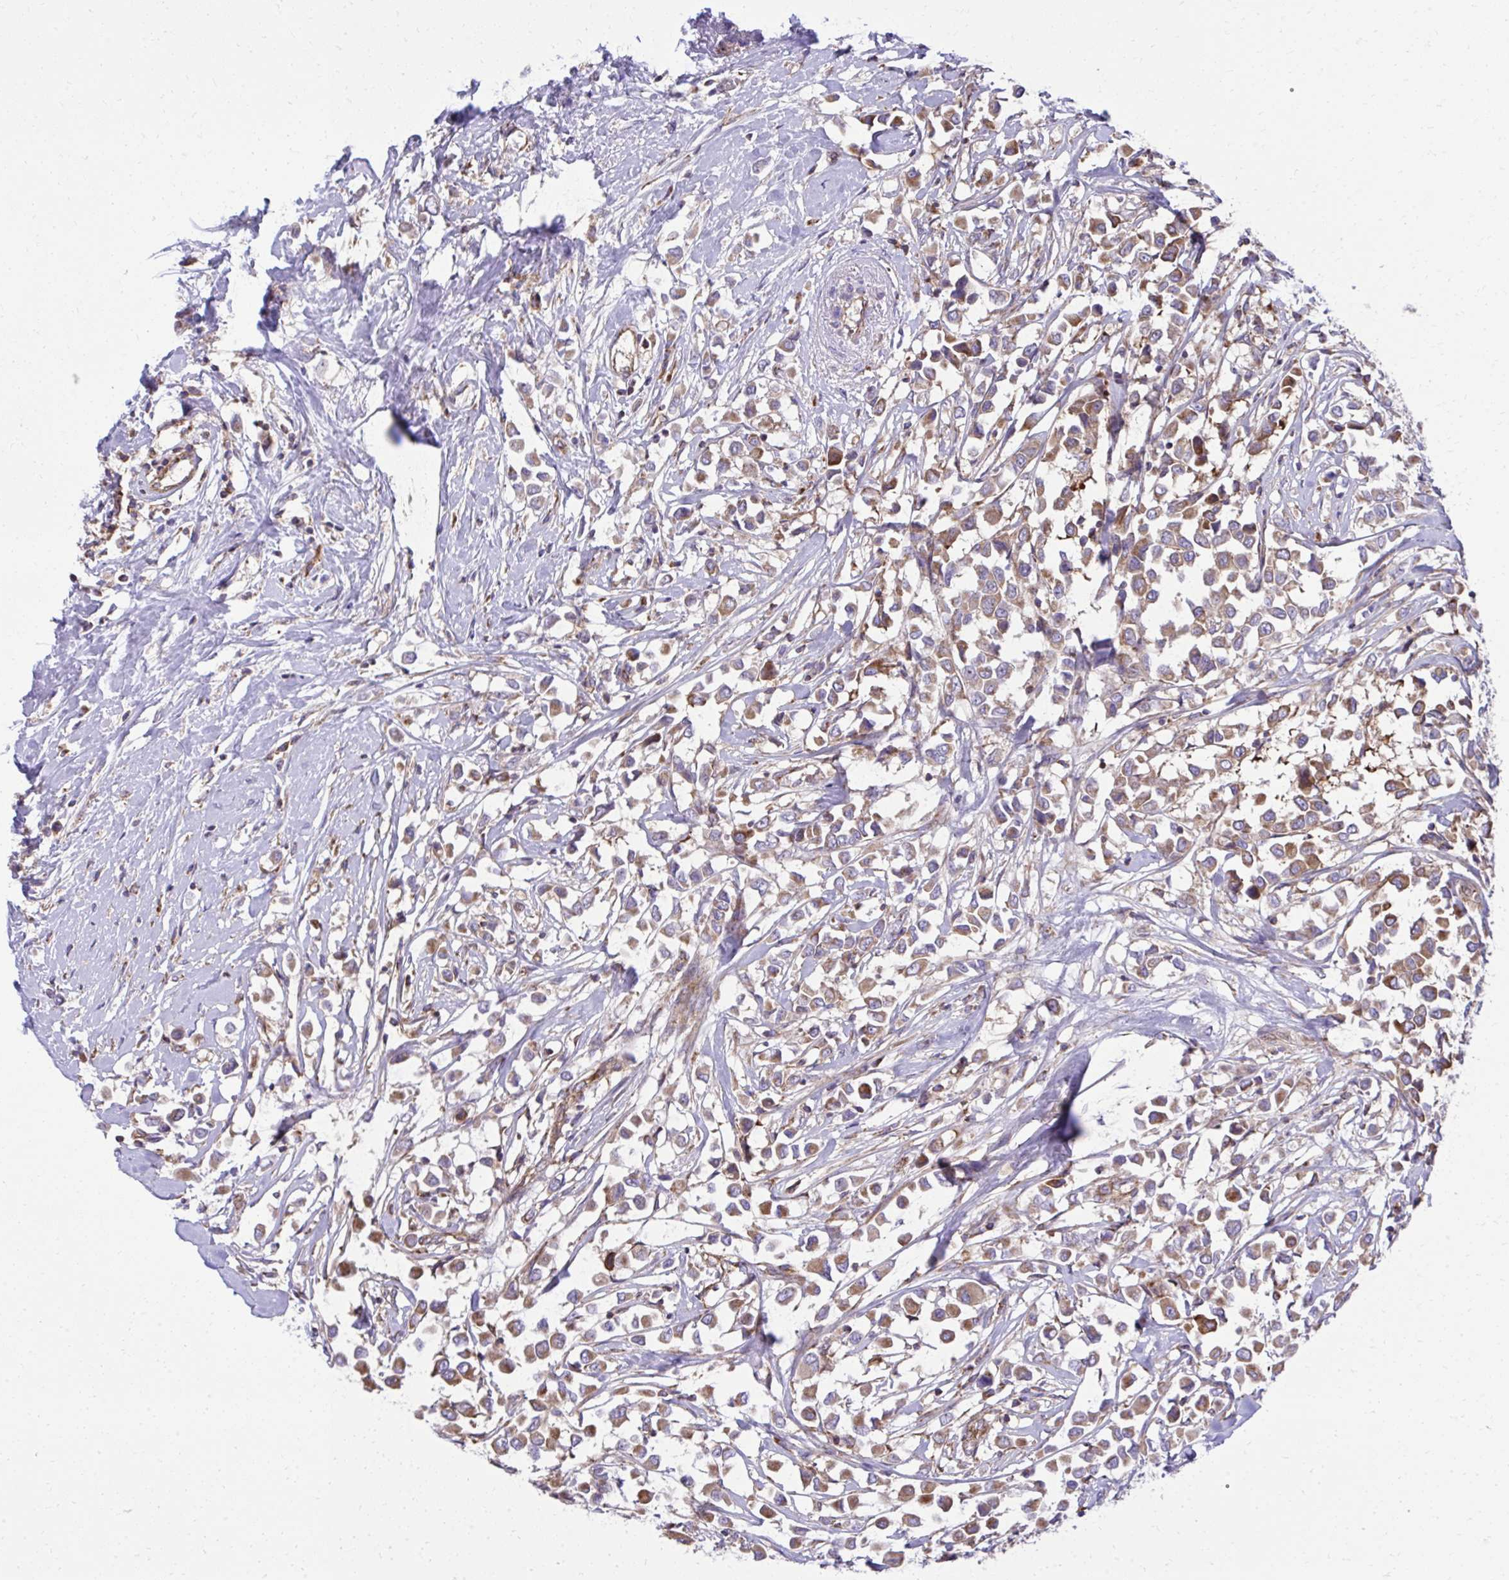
{"staining": {"intensity": "moderate", "quantity": ">75%", "location": "cytoplasmic/membranous"}, "tissue": "breast cancer", "cell_type": "Tumor cells", "image_type": "cancer", "snomed": [{"axis": "morphology", "description": "Duct carcinoma"}, {"axis": "topography", "description": "Breast"}], "caption": "Human breast cancer (invasive ductal carcinoma) stained with a brown dye reveals moderate cytoplasmic/membranous positive staining in approximately >75% of tumor cells.", "gene": "NMNAT3", "patient": {"sex": "female", "age": 61}}